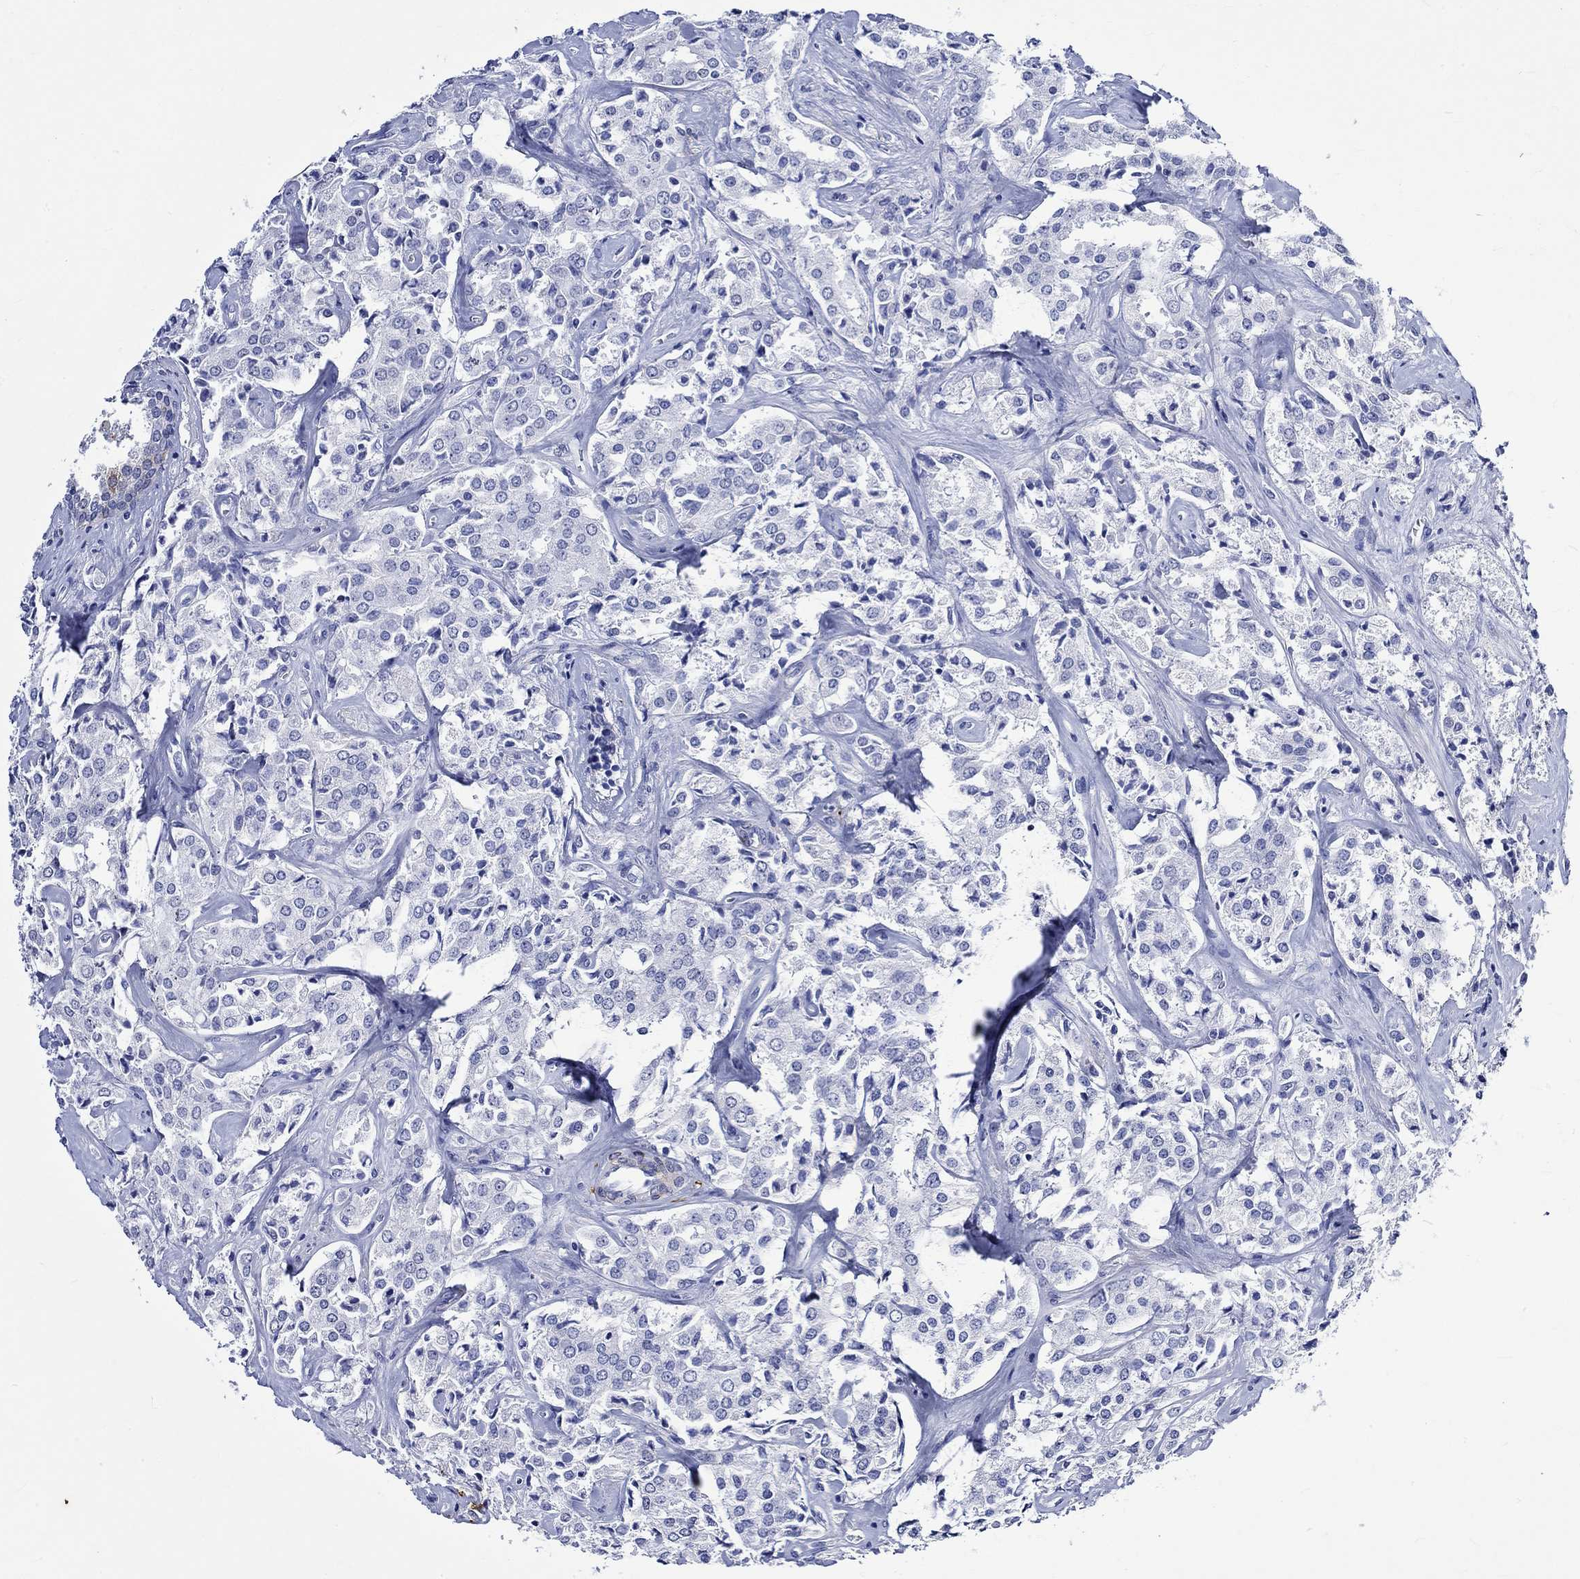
{"staining": {"intensity": "negative", "quantity": "none", "location": "none"}, "tissue": "prostate cancer", "cell_type": "Tumor cells", "image_type": "cancer", "snomed": [{"axis": "morphology", "description": "Adenocarcinoma, NOS"}, {"axis": "topography", "description": "Prostate"}], "caption": "Immunohistochemistry (IHC) image of neoplastic tissue: prostate cancer (adenocarcinoma) stained with DAB shows no significant protein staining in tumor cells.", "gene": "CRYAB", "patient": {"sex": "male", "age": 66}}